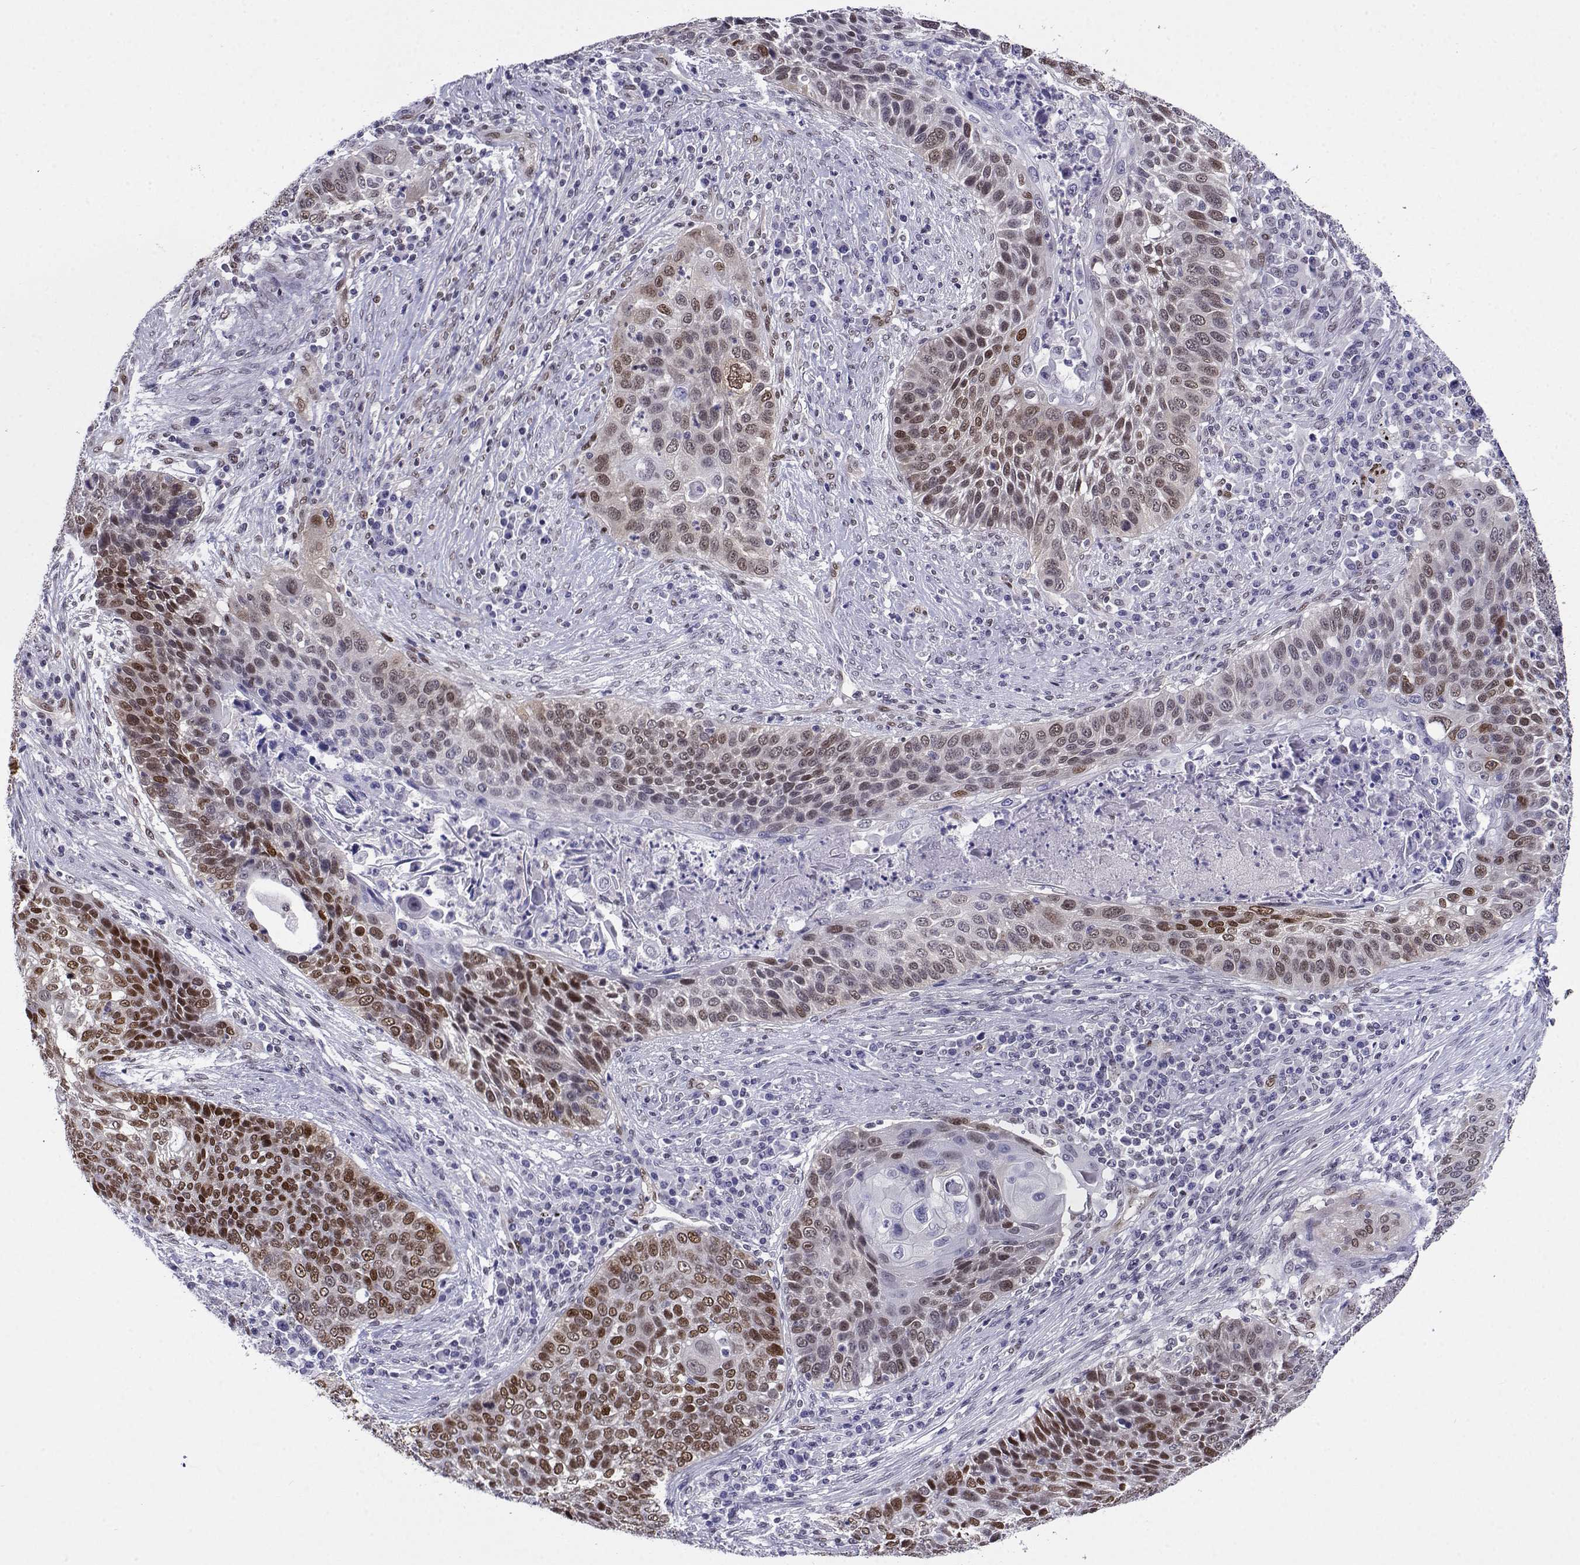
{"staining": {"intensity": "moderate", "quantity": "25%-75%", "location": "nuclear"}, "tissue": "lung cancer", "cell_type": "Tumor cells", "image_type": "cancer", "snomed": [{"axis": "morphology", "description": "Squamous cell carcinoma, NOS"}, {"axis": "morphology", "description": "Squamous cell carcinoma, metastatic, NOS"}, {"axis": "topography", "description": "Lung"}, {"axis": "topography", "description": "Pleura, NOS"}], "caption": "Lung cancer was stained to show a protein in brown. There is medium levels of moderate nuclear expression in about 25%-75% of tumor cells.", "gene": "ERF", "patient": {"sex": "male", "age": 72}}